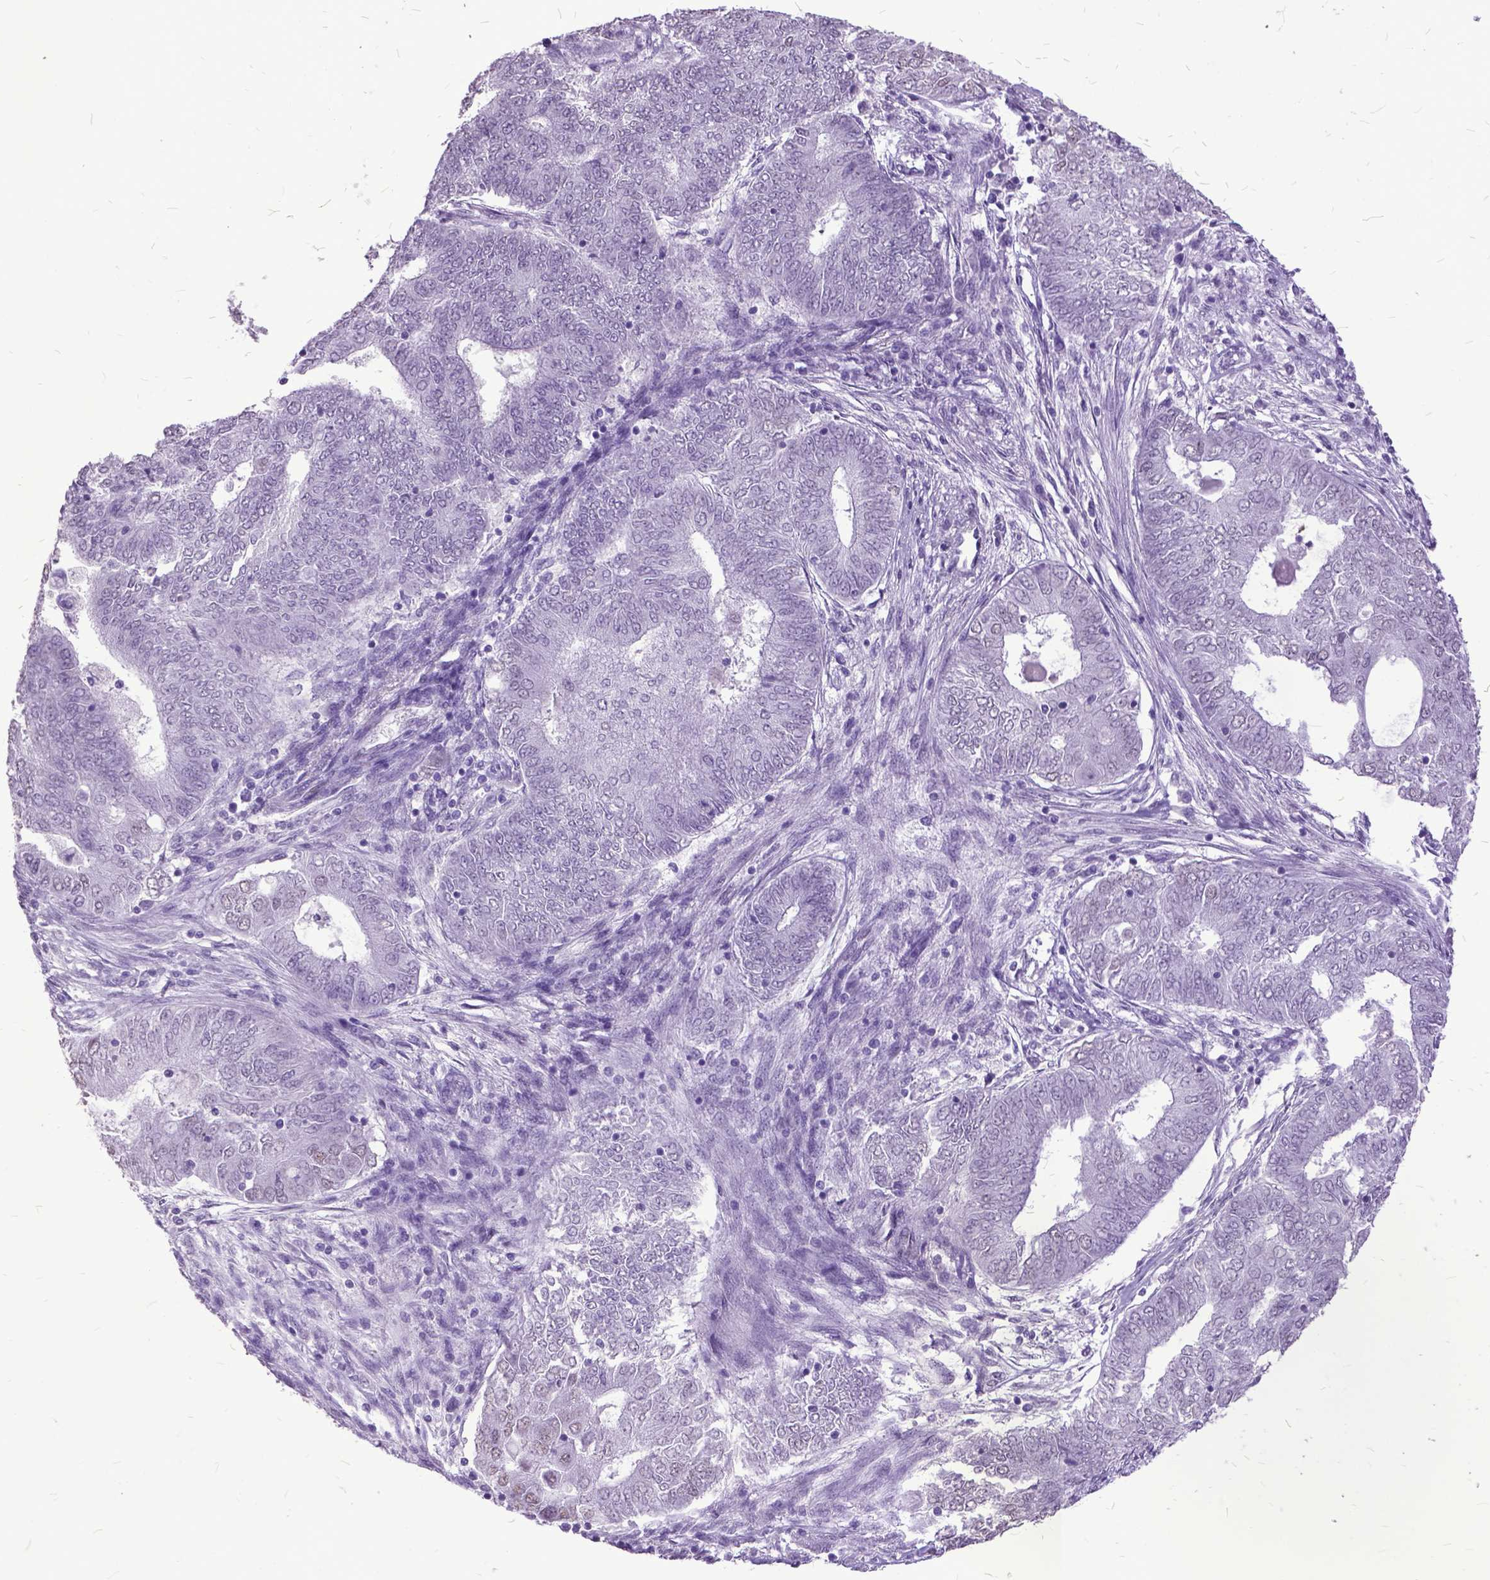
{"staining": {"intensity": "negative", "quantity": "none", "location": "none"}, "tissue": "endometrial cancer", "cell_type": "Tumor cells", "image_type": "cancer", "snomed": [{"axis": "morphology", "description": "Adenocarcinoma, NOS"}, {"axis": "topography", "description": "Endometrium"}], "caption": "This is a micrograph of IHC staining of adenocarcinoma (endometrial), which shows no positivity in tumor cells. (Brightfield microscopy of DAB (3,3'-diaminobenzidine) IHC at high magnification).", "gene": "MARCHF10", "patient": {"sex": "female", "age": 62}}